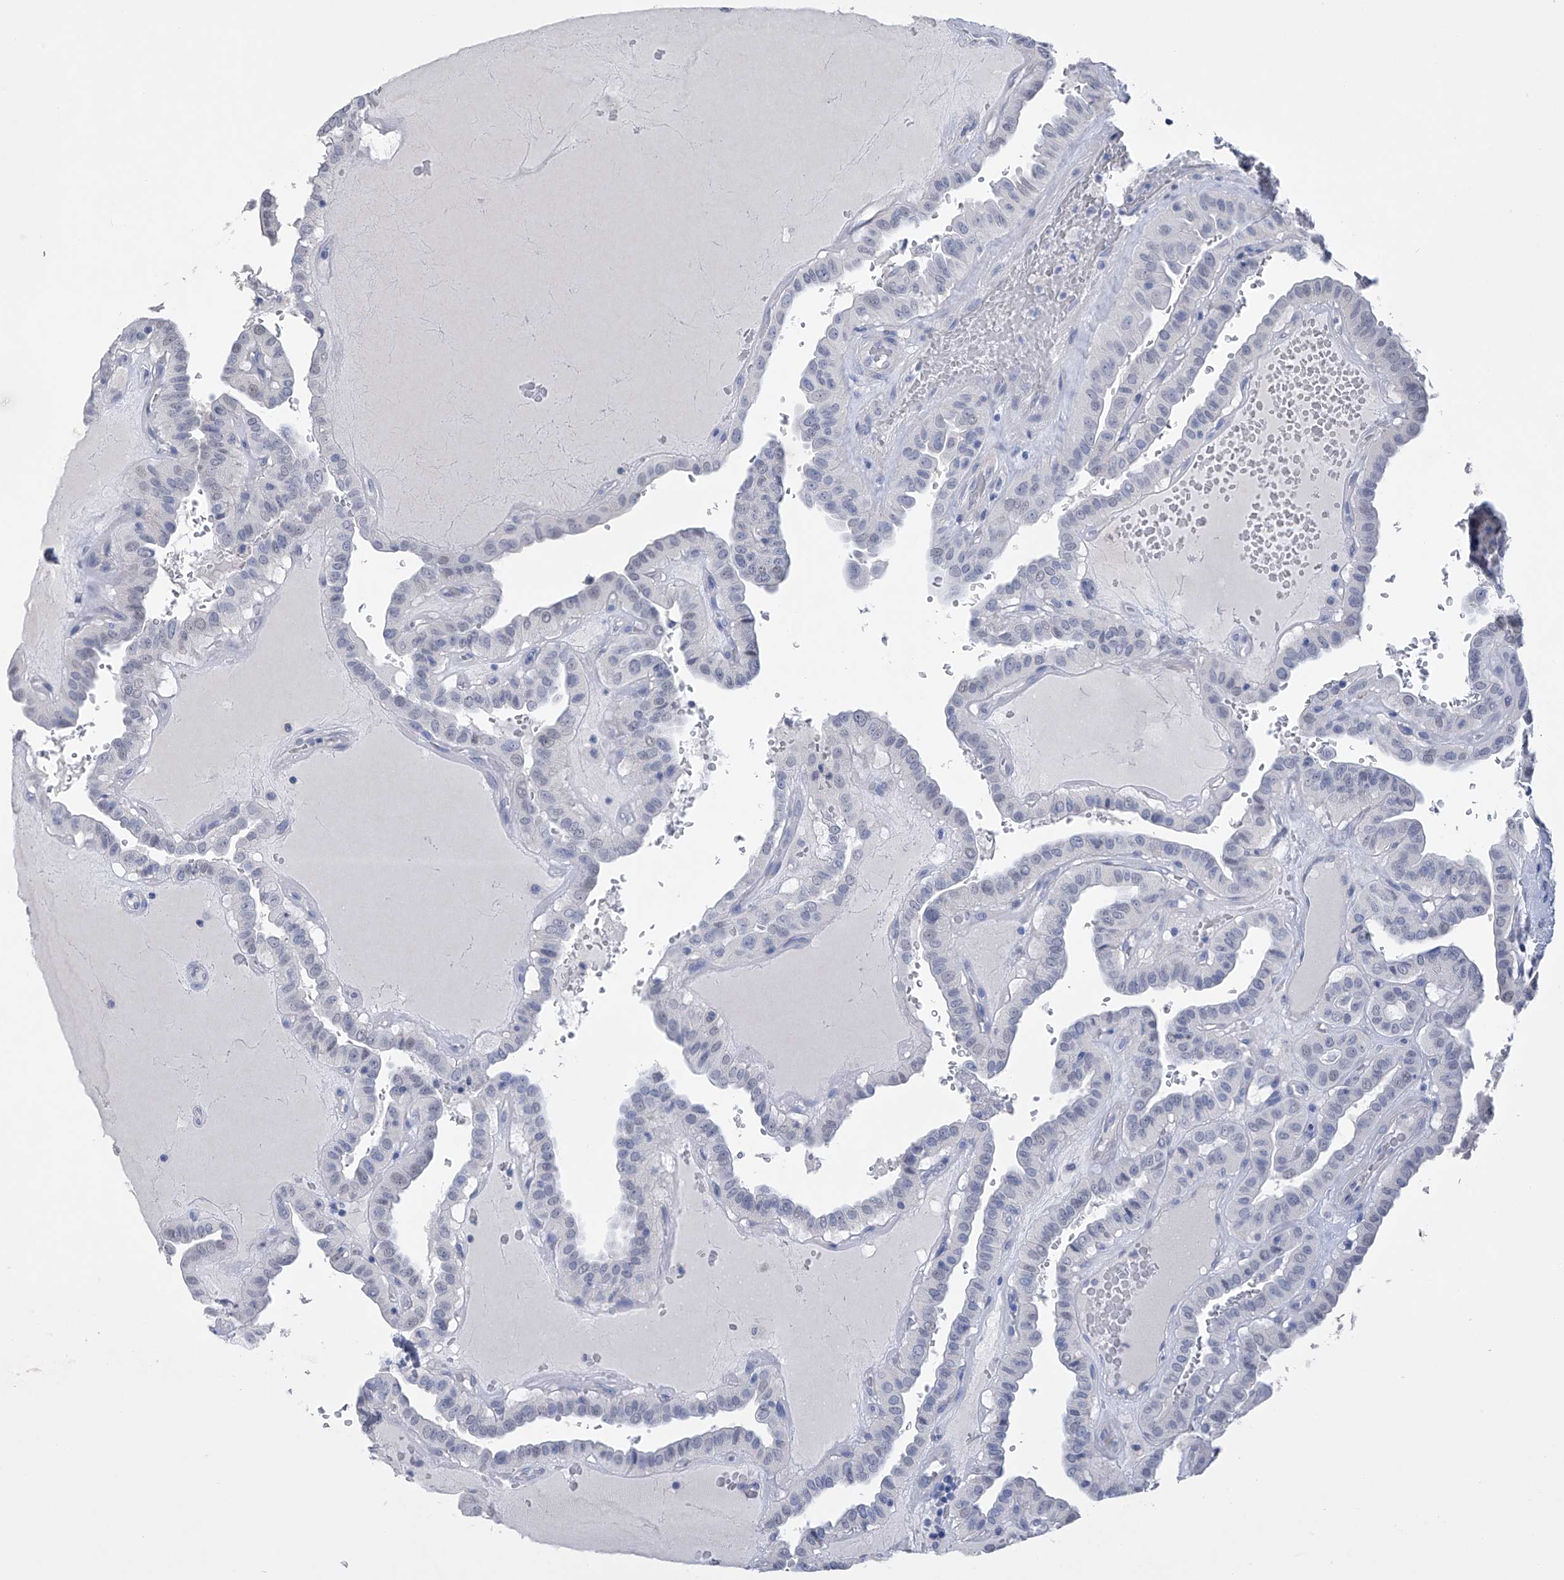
{"staining": {"intensity": "negative", "quantity": "none", "location": "none"}, "tissue": "thyroid cancer", "cell_type": "Tumor cells", "image_type": "cancer", "snomed": [{"axis": "morphology", "description": "Papillary adenocarcinoma, NOS"}, {"axis": "topography", "description": "Thyroid gland"}], "caption": "The immunohistochemistry (IHC) image has no significant staining in tumor cells of thyroid cancer tissue. The staining was performed using DAB to visualize the protein expression in brown, while the nuclei were stained in blue with hematoxylin (Magnification: 20x).", "gene": "ADRA1A", "patient": {"sex": "male", "age": 77}}